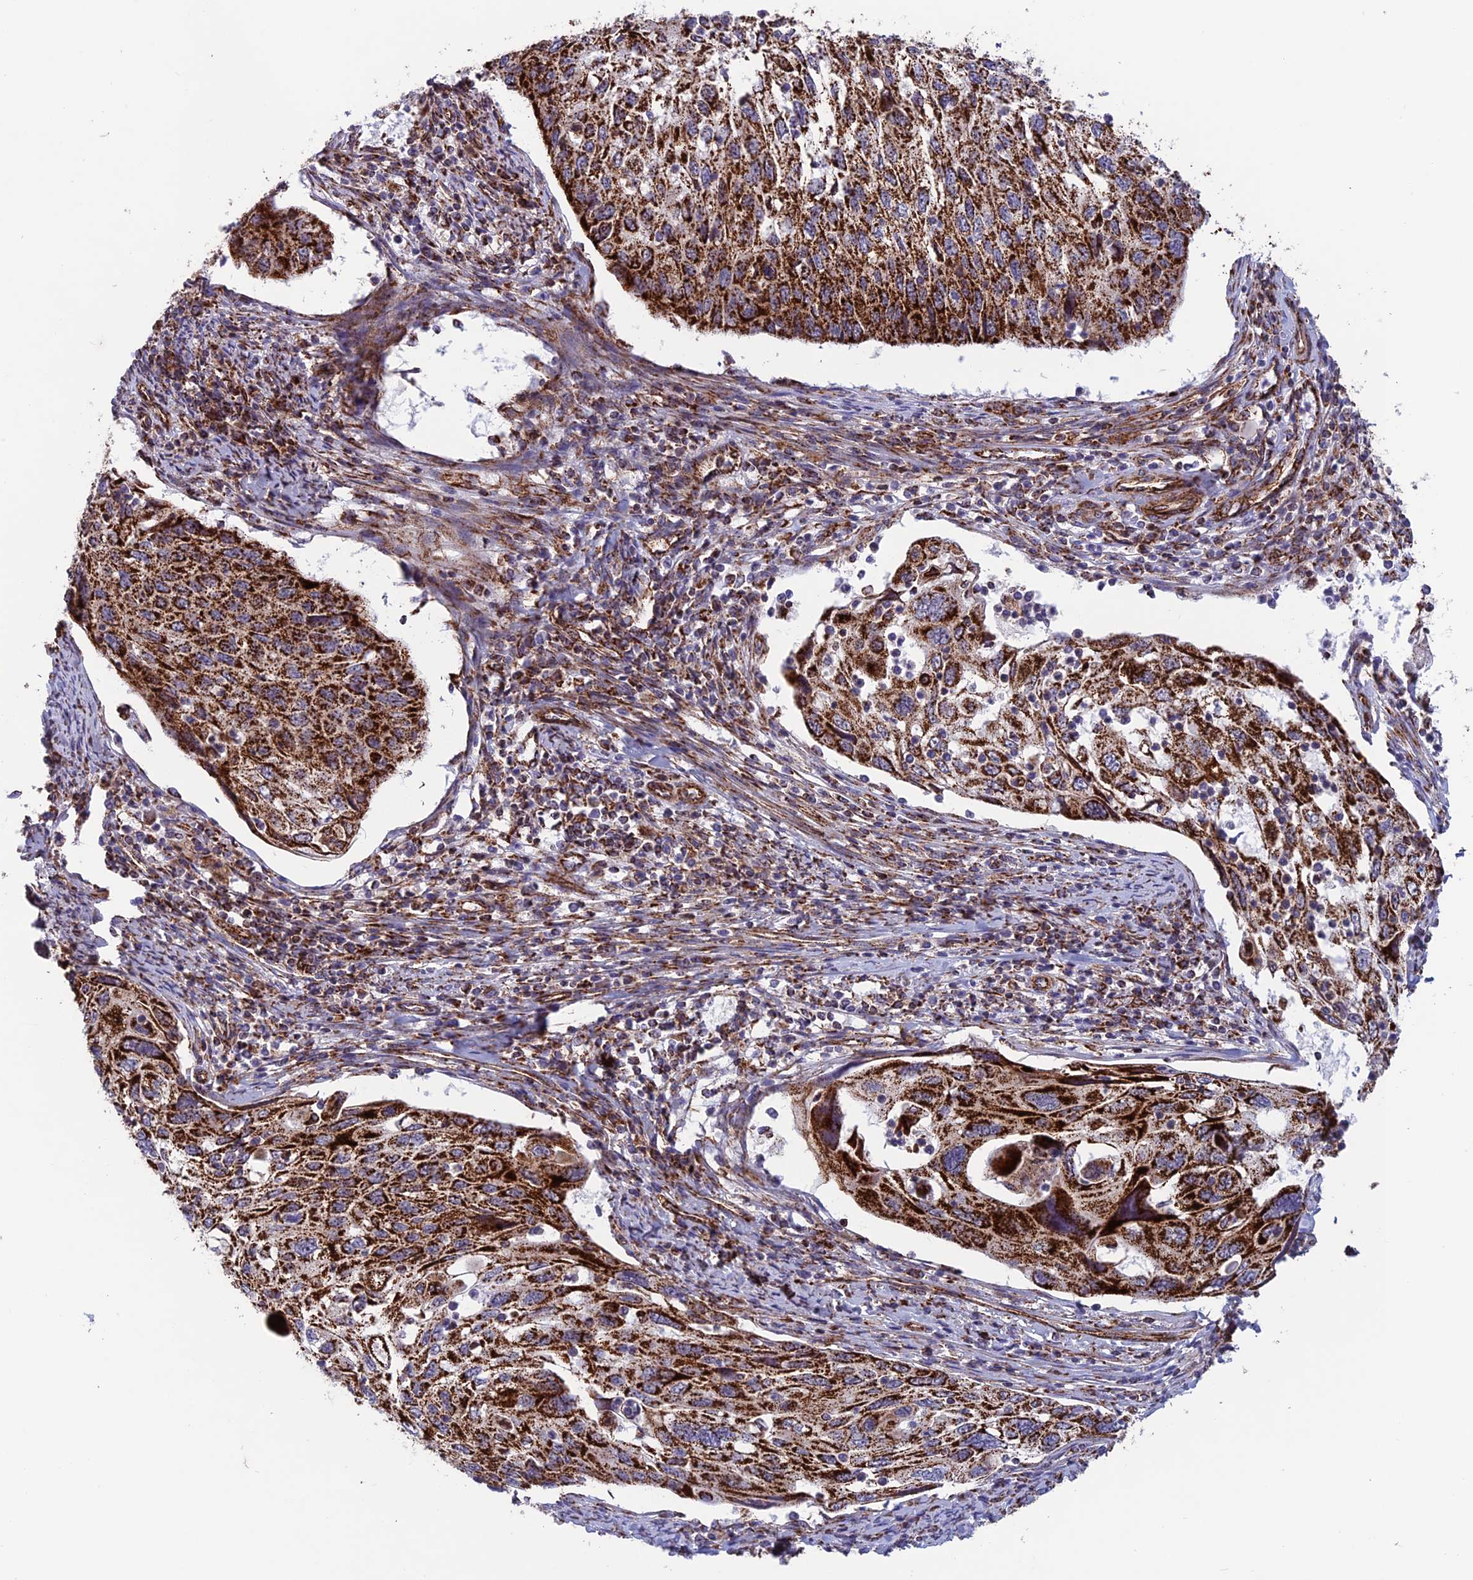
{"staining": {"intensity": "strong", "quantity": ">75%", "location": "cytoplasmic/membranous"}, "tissue": "cervical cancer", "cell_type": "Tumor cells", "image_type": "cancer", "snomed": [{"axis": "morphology", "description": "Squamous cell carcinoma, NOS"}, {"axis": "topography", "description": "Cervix"}], "caption": "Immunohistochemistry (DAB (3,3'-diaminobenzidine)) staining of human cervical cancer displays strong cytoplasmic/membranous protein expression in about >75% of tumor cells.", "gene": "MRPS18B", "patient": {"sex": "female", "age": 70}}